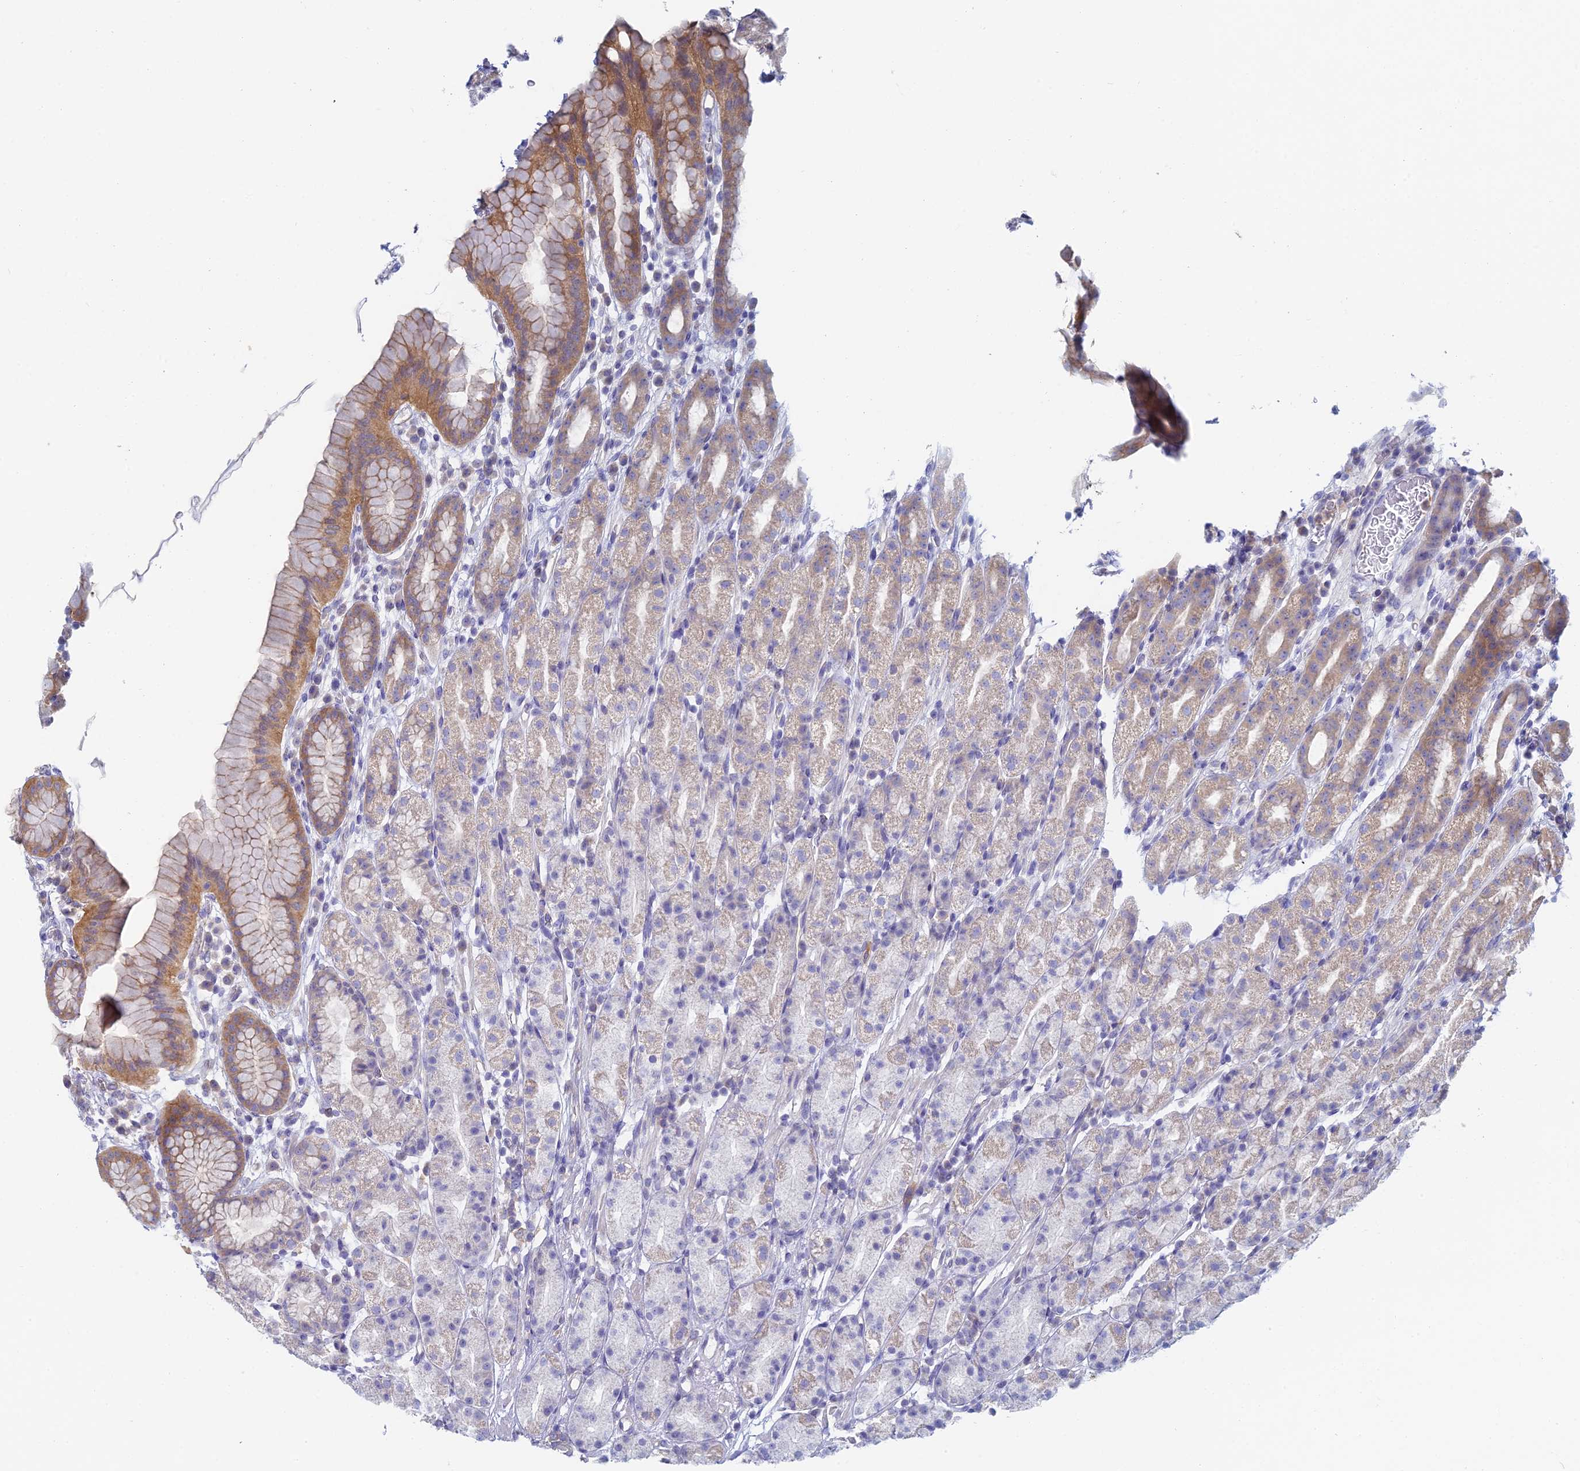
{"staining": {"intensity": "moderate", "quantity": "<25%", "location": "cytoplasmic/membranous"}, "tissue": "stomach", "cell_type": "Glandular cells", "image_type": "normal", "snomed": [{"axis": "morphology", "description": "Normal tissue, NOS"}, {"axis": "topography", "description": "Stomach, upper"}], "caption": "About <25% of glandular cells in normal human stomach exhibit moderate cytoplasmic/membranous protein positivity as visualized by brown immunohistochemical staining.", "gene": "STRN4", "patient": {"sex": "male", "age": 47}}